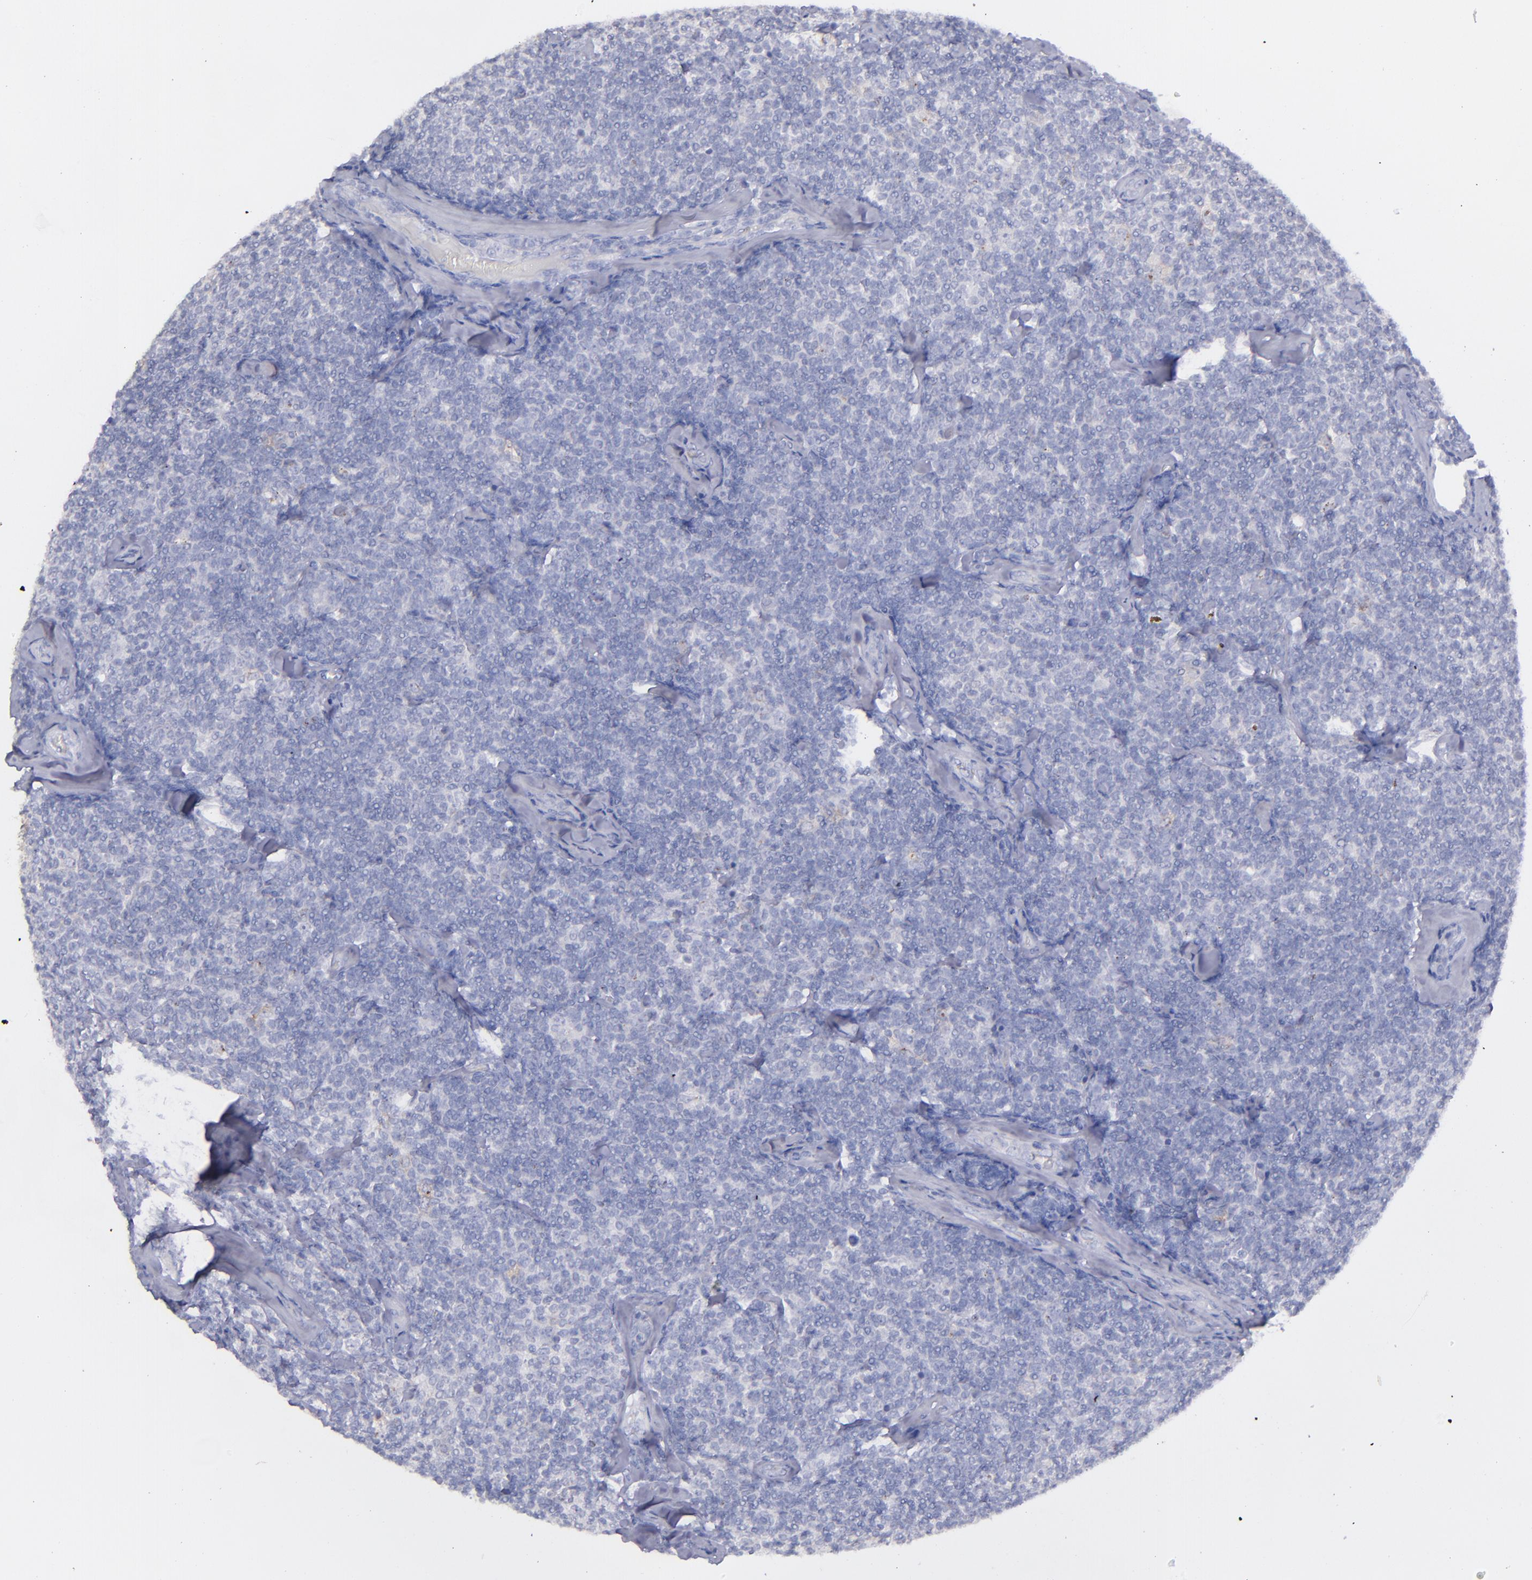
{"staining": {"intensity": "negative", "quantity": "none", "location": "none"}, "tissue": "lymphoma", "cell_type": "Tumor cells", "image_type": "cancer", "snomed": [{"axis": "morphology", "description": "Malignant lymphoma, non-Hodgkin's type, Low grade"}, {"axis": "topography", "description": "Lymph node"}], "caption": "Protein analysis of low-grade malignant lymphoma, non-Hodgkin's type displays no significant staining in tumor cells. (DAB IHC visualized using brightfield microscopy, high magnification).", "gene": "SNAP25", "patient": {"sex": "female", "age": 56}}